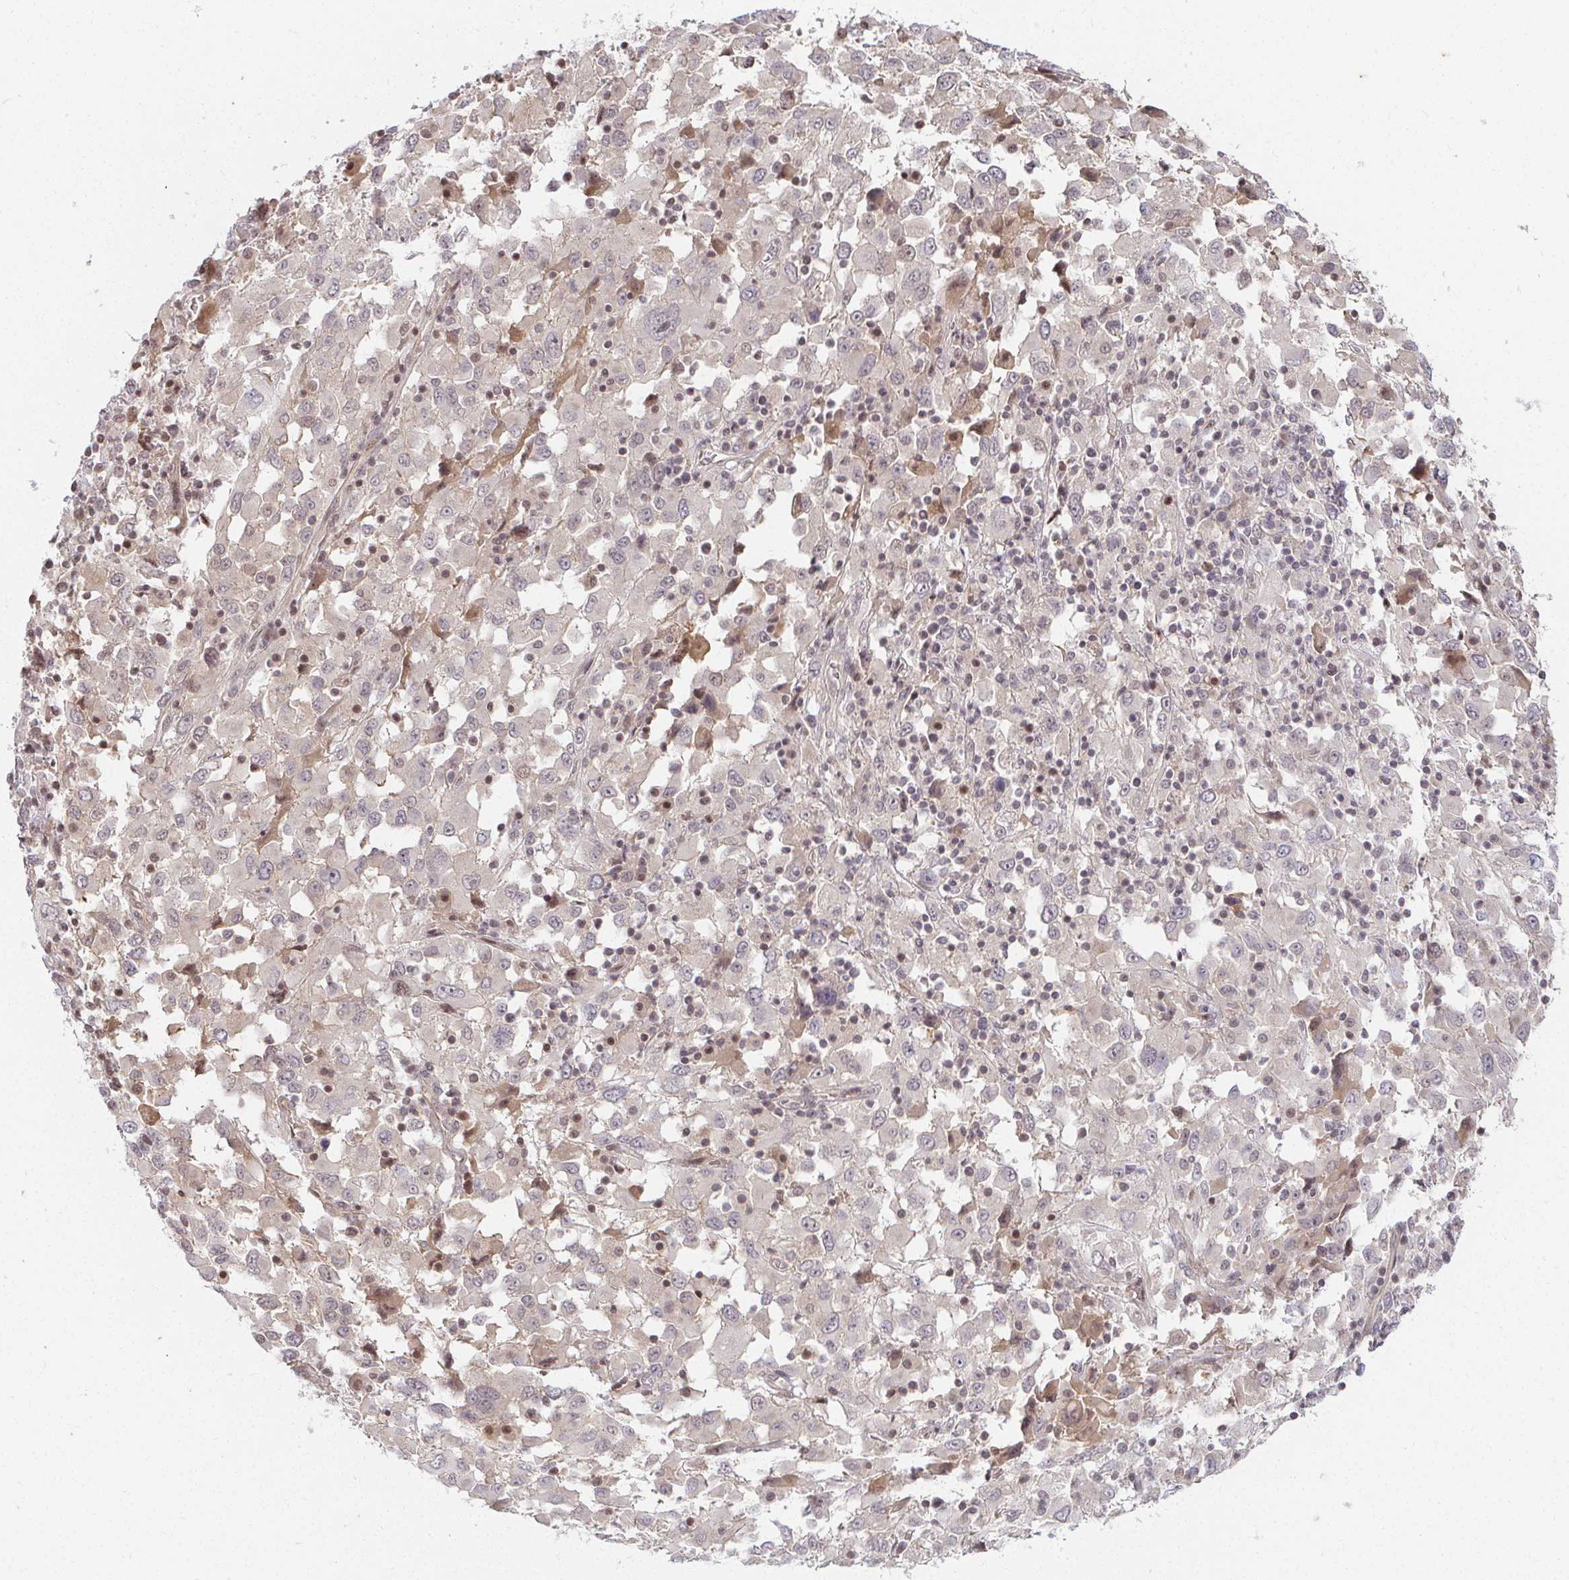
{"staining": {"intensity": "negative", "quantity": "none", "location": "none"}, "tissue": "melanoma", "cell_type": "Tumor cells", "image_type": "cancer", "snomed": [{"axis": "morphology", "description": "Malignant melanoma, Metastatic site"}, {"axis": "topography", "description": "Soft tissue"}], "caption": "Malignant melanoma (metastatic site) was stained to show a protein in brown. There is no significant staining in tumor cells.", "gene": "ANK3", "patient": {"sex": "male", "age": 50}}